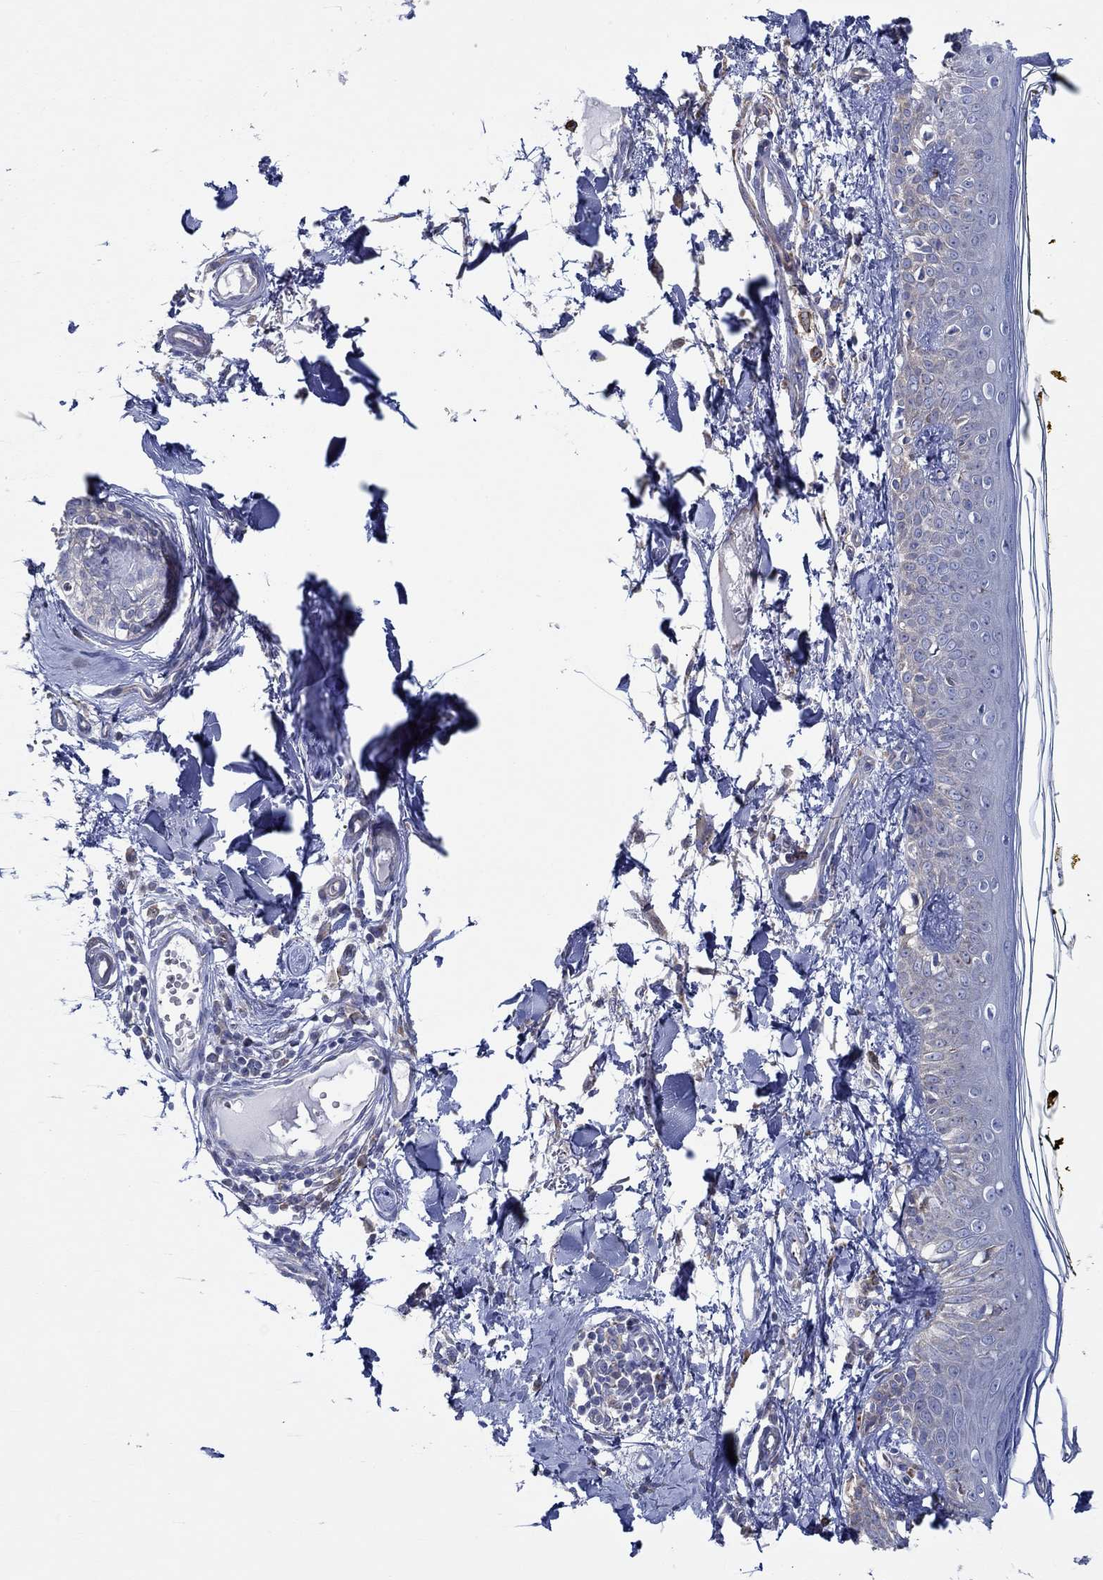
{"staining": {"intensity": "negative", "quantity": "none", "location": "none"}, "tissue": "skin", "cell_type": "Fibroblasts", "image_type": "normal", "snomed": [{"axis": "morphology", "description": "Normal tissue, NOS"}, {"axis": "topography", "description": "Skin"}], "caption": "DAB immunohistochemical staining of benign human skin shows no significant staining in fibroblasts.", "gene": "SLC27A3", "patient": {"sex": "male", "age": 76}}